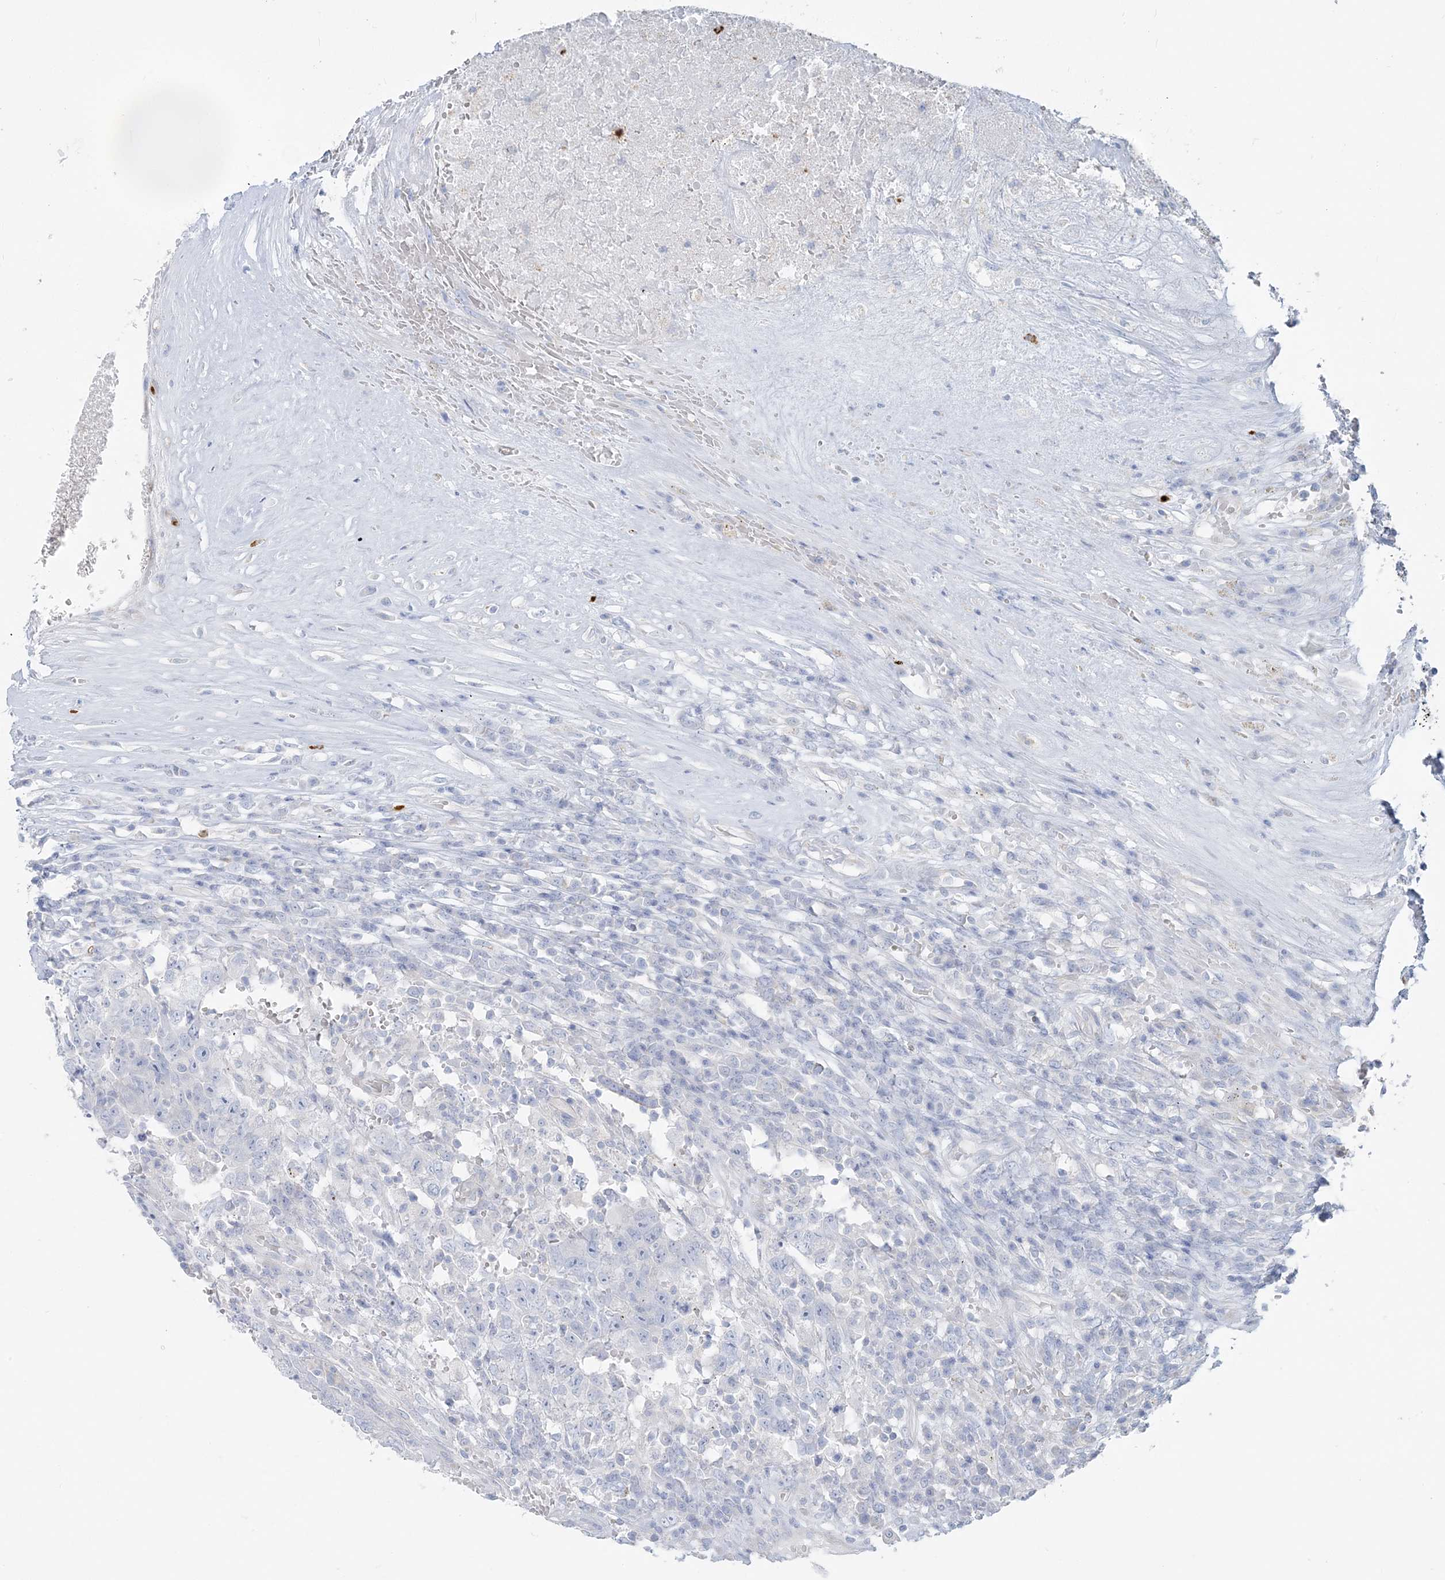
{"staining": {"intensity": "negative", "quantity": "none", "location": "none"}, "tissue": "testis cancer", "cell_type": "Tumor cells", "image_type": "cancer", "snomed": [{"axis": "morphology", "description": "Carcinoma, Embryonal, NOS"}, {"axis": "topography", "description": "Testis"}], "caption": "Immunohistochemistry (IHC) image of neoplastic tissue: human embryonal carcinoma (testis) stained with DAB (3,3'-diaminobenzidine) shows no significant protein staining in tumor cells.", "gene": "CCNJ", "patient": {"sex": "male", "age": 26}}